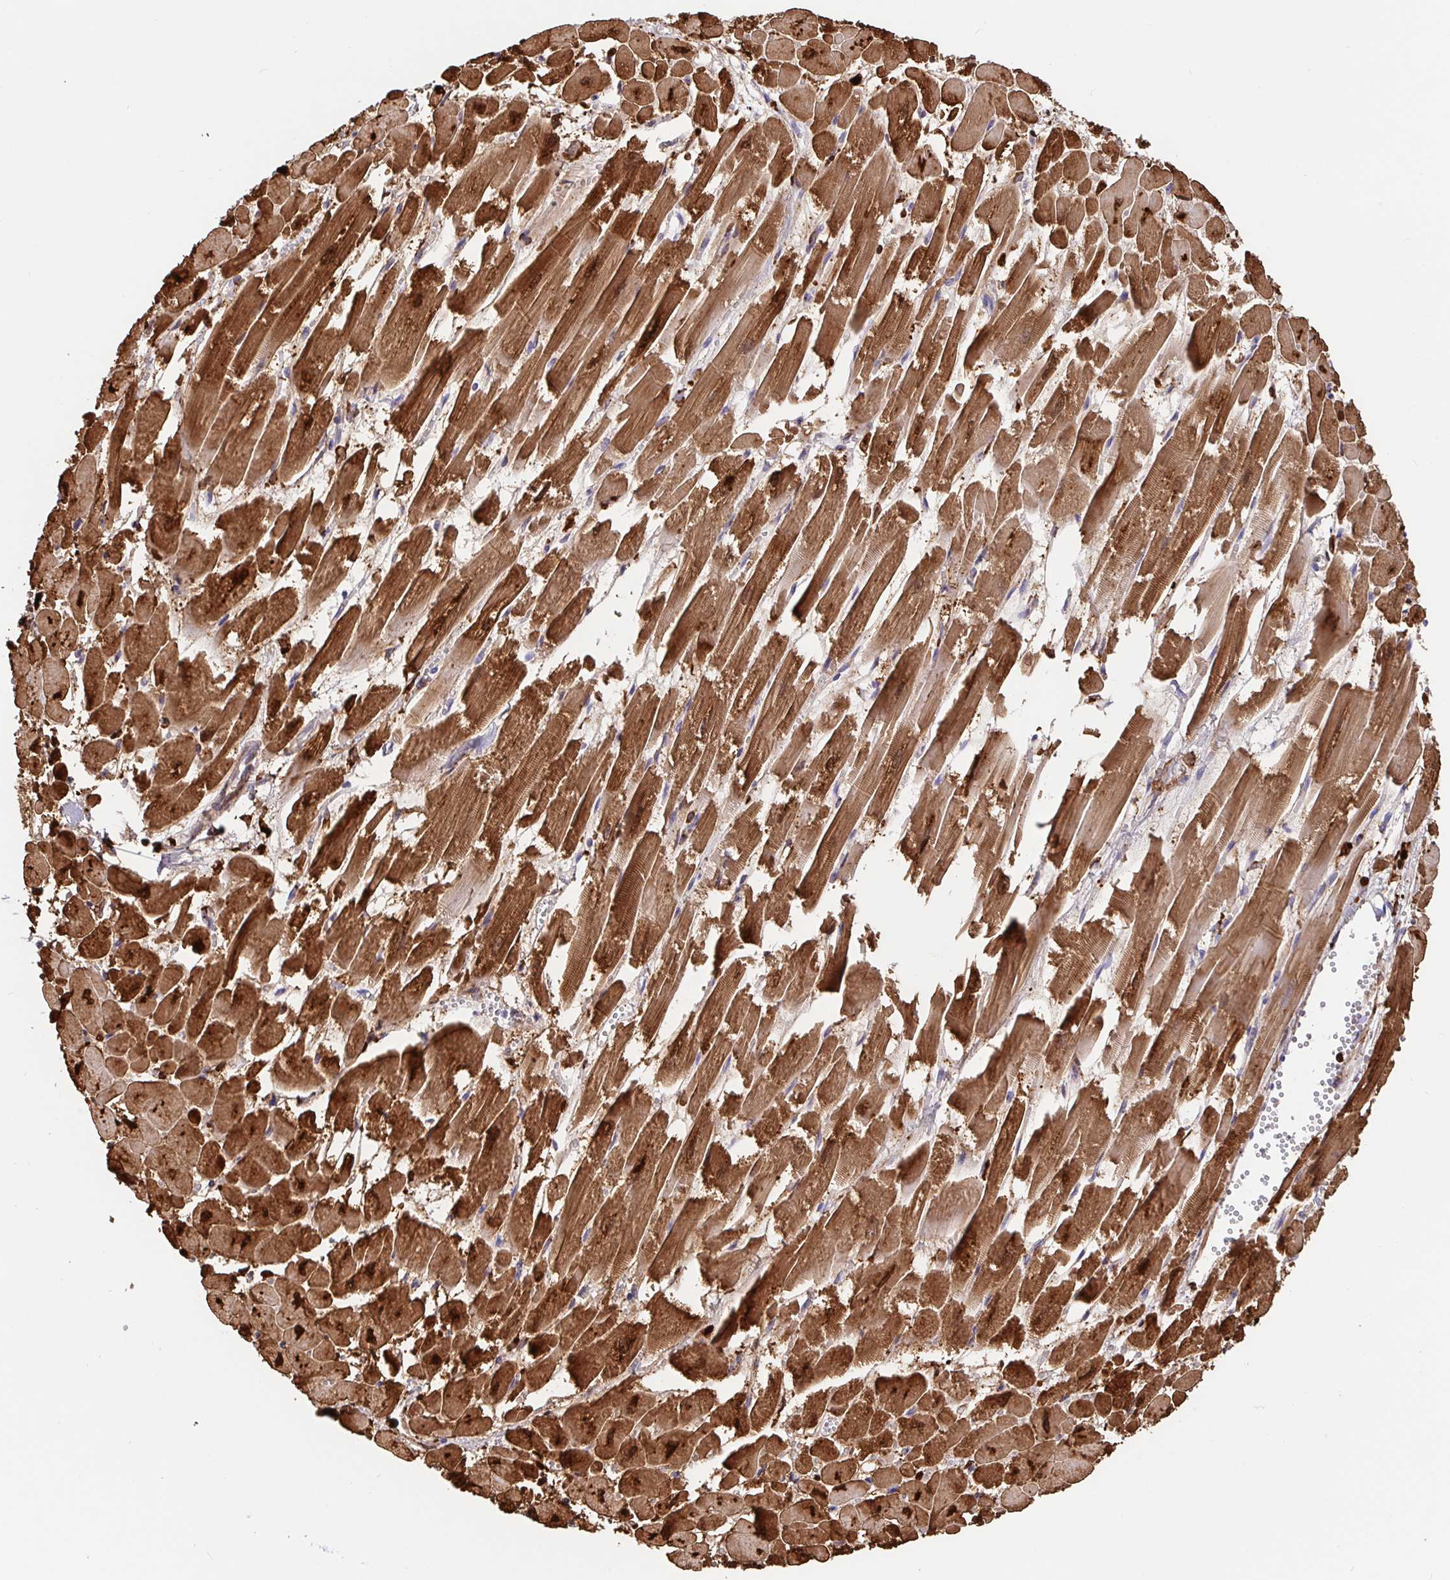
{"staining": {"intensity": "strong", "quantity": ">75%", "location": "cytoplasmic/membranous"}, "tissue": "heart muscle", "cell_type": "Cardiomyocytes", "image_type": "normal", "snomed": [{"axis": "morphology", "description": "Normal tissue, NOS"}, {"axis": "topography", "description": "Heart"}], "caption": "This micrograph reveals unremarkable heart muscle stained with immunohistochemistry to label a protein in brown. The cytoplasmic/membranous of cardiomyocytes show strong positivity for the protein. Nuclei are counter-stained blue.", "gene": "MAOA", "patient": {"sex": "female", "age": 52}}